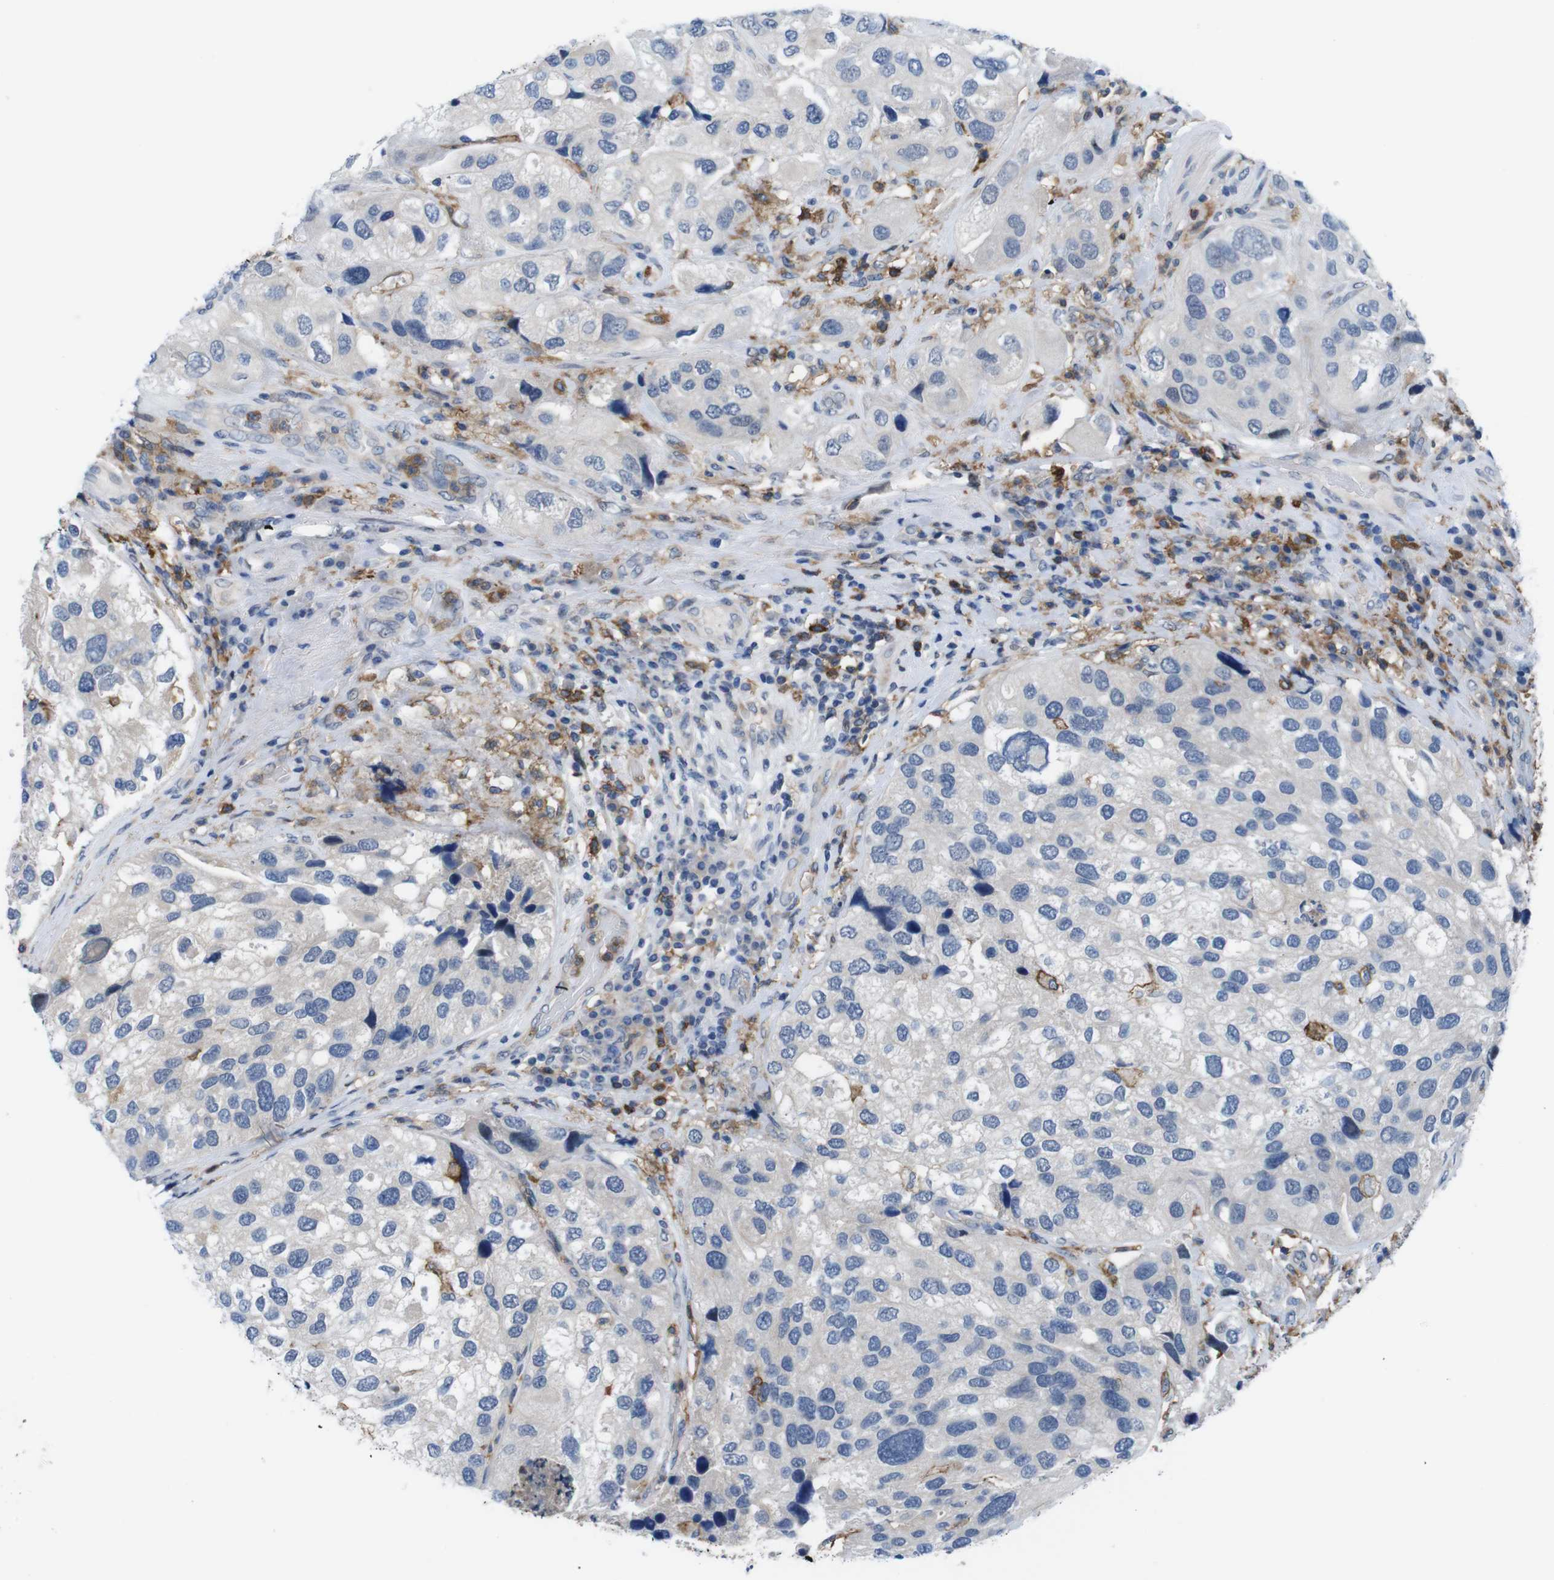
{"staining": {"intensity": "negative", "quantity": "none", "location": "none"}, "tissue": "urothelial cancer", "cell_type": "Tumor cells", "image_type": "cancer", "snomed": [{"axis": "morphology", "description": "Urothelial carcinoma, High grade"}, {"axis": "topography", "description": "Urinary bladder"}], "caption": "This is an immunohistochemistry (IHC) micrograph of human high-grade urothelial carcinoma. There is no staining in tumor cells.", "gene": "CD300C", "patient": {"sex": "female", "age": 64}}